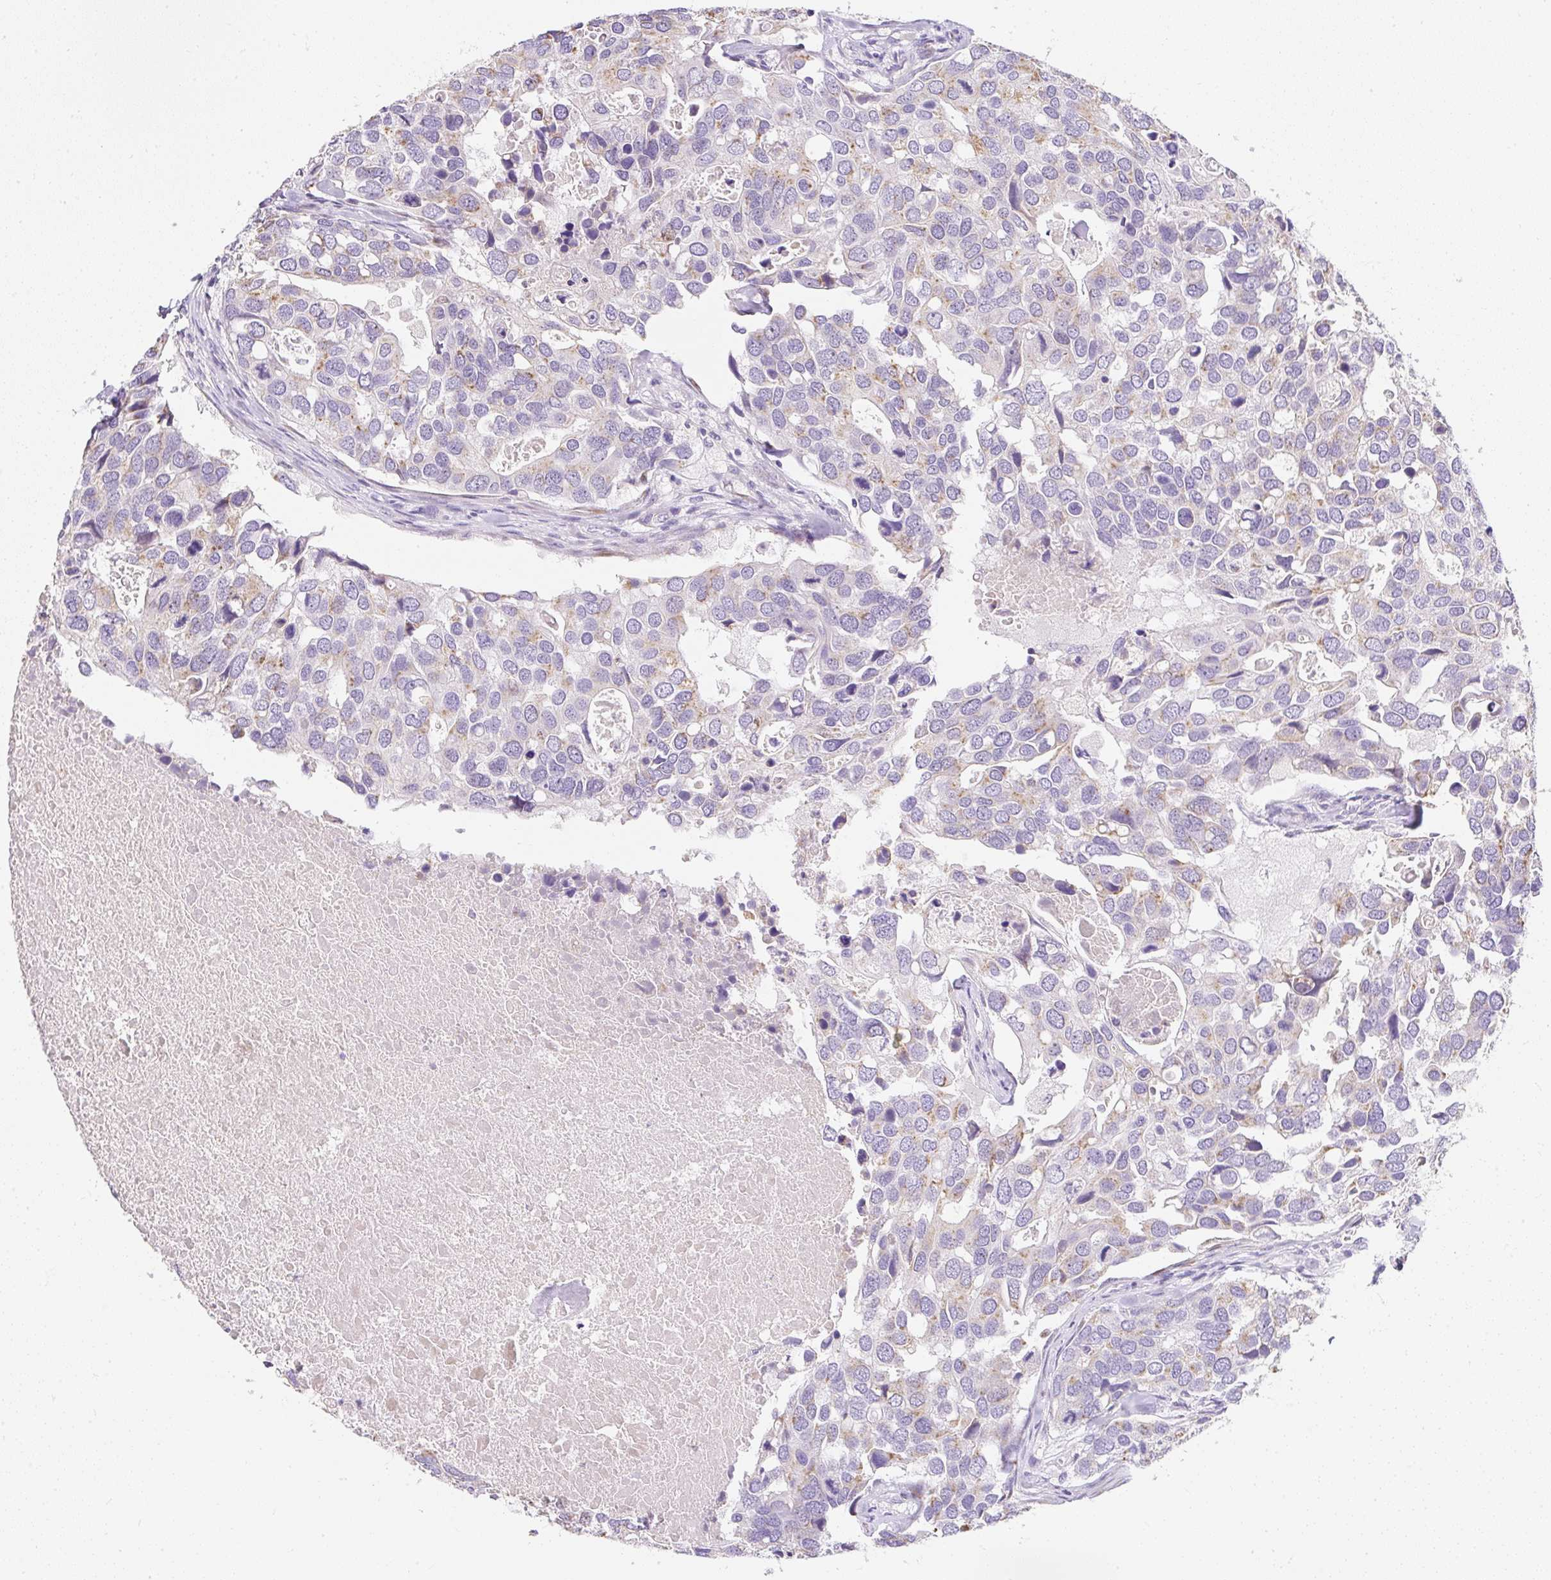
{"staining": {"intensity": "weak", "quantity": "25%-75%", "location": "cytoplasmic/membranous"}, "tissue": "breast cancer", "cell_type": "Tumor cells", "image_type": "cancer", "snomed": [{"axis": "morphology", "description": "Duct carcinoma"}, {"axis": "topography", "description": "Breast"}], "caption": "This histopathology image displays infiltrating ductal carcinoma (breast) stained with immunohistochemistry to label a protein in brown. The cytoplasmic/membranous of tumor cells show weak positivity for the protein. Nuclei are counter-stained blue.", "gene": "DTX4", "patient": {"sex": "female", "age": 83}}